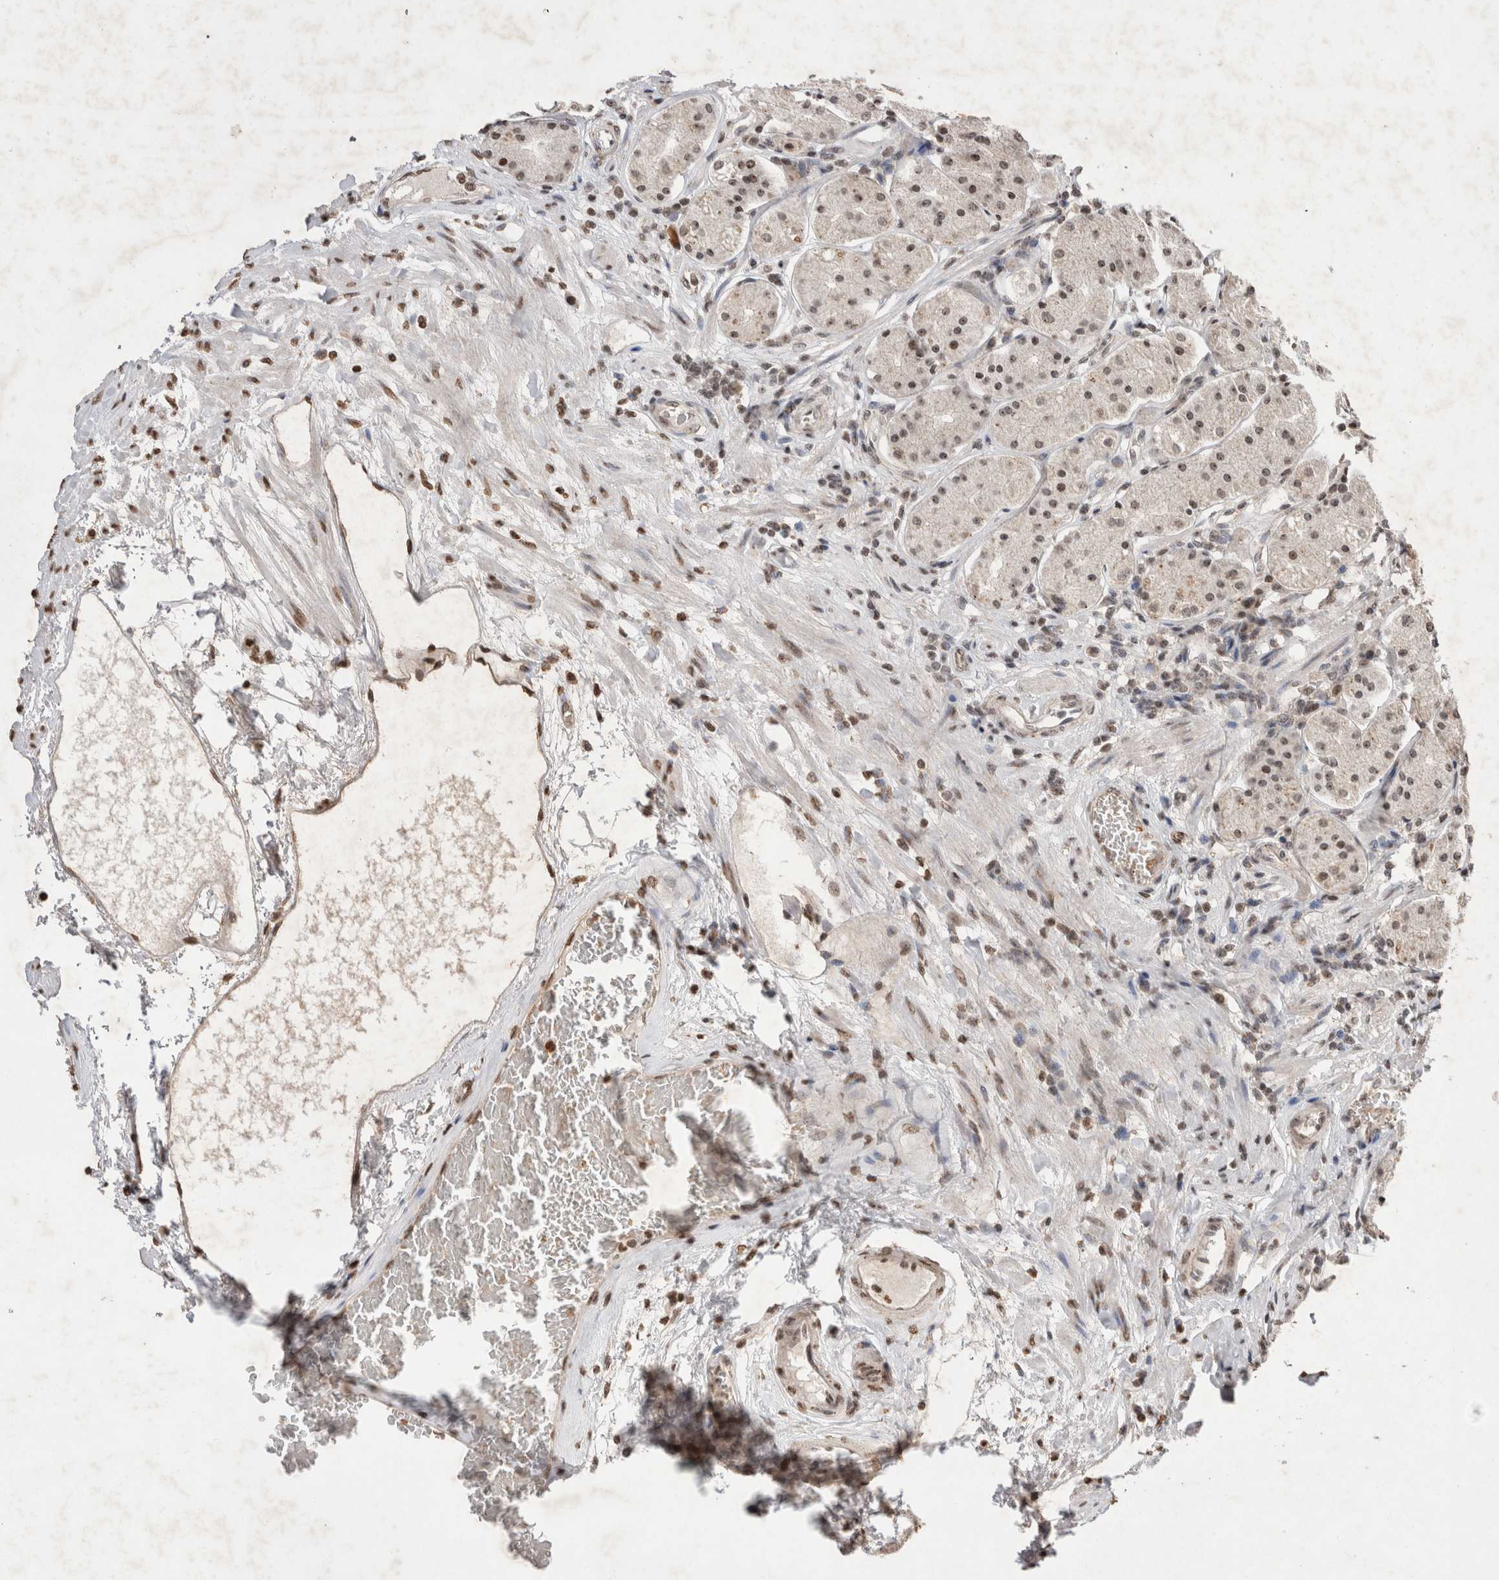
{"staining": {"intensity": "weak", "quantity": "25%-75%", "location": "nuclear"}, "tissue": "stomach", "cell_type": "Glandular cells", "image_type": "normal", "snomed": [{"axis": "morphology", "description": "Normal tissue, NOS"}, {"axis": "topography", "description": "Stomach"}, {"axis": "topography", "description": "Stomach, lower"}], "caption": "IHC staining of normal stomach, which demonstrates low levels of weak nuclear positivity in approximately 25%-75% of glandular cells indicating weak nuclear protein expression. The staining was performed using DAB (brown) for protein detection and nuclei were counterstained in hematoxylin (blue).", "gene": "STK11", "patient": {"sex": "female", "age": 56}}